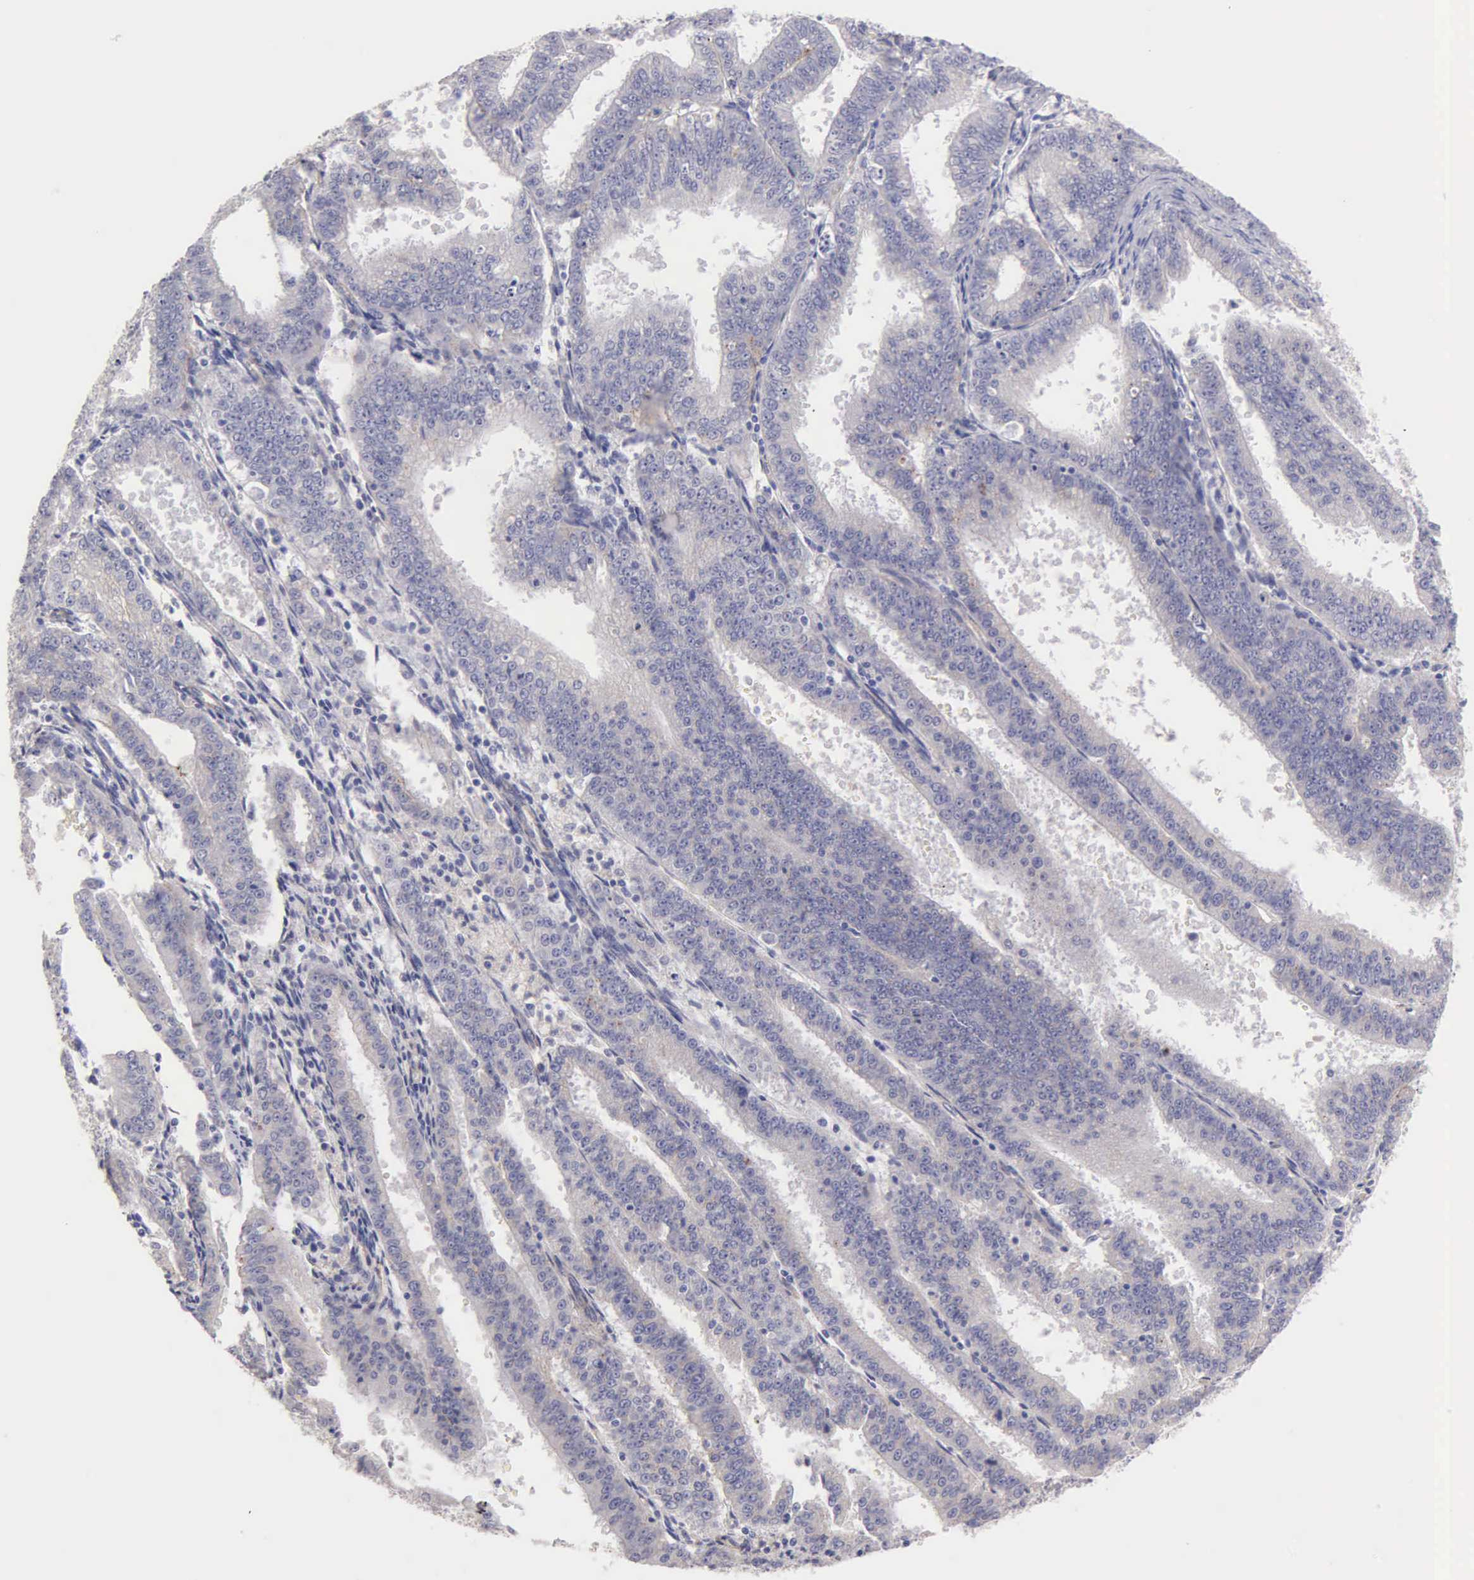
{"staining": {"intensity": "weak", "quantity": "<25%", "location": "cytoplasmic/membranous"}, "tissue": "endometrial cancer", "cell_type": "Tumor cells", "image_type": "cancer", "snomed": [{"axis": "morphology", "description": "Adenocarcinoma, NOS"}, {"axis": "topography", "description": "Endometrium"}], "caption": "Immunohistochemistry image of endometrial cancer (adenocarcinoma) stained for a protein (brown), which shows no expression in tumor cells. The staining is performed using DAB brown chromogen with nuclei counter-stained in using hematoxylin.", "gene": "APP", "patient": {"sex": "female", "age": 66}}